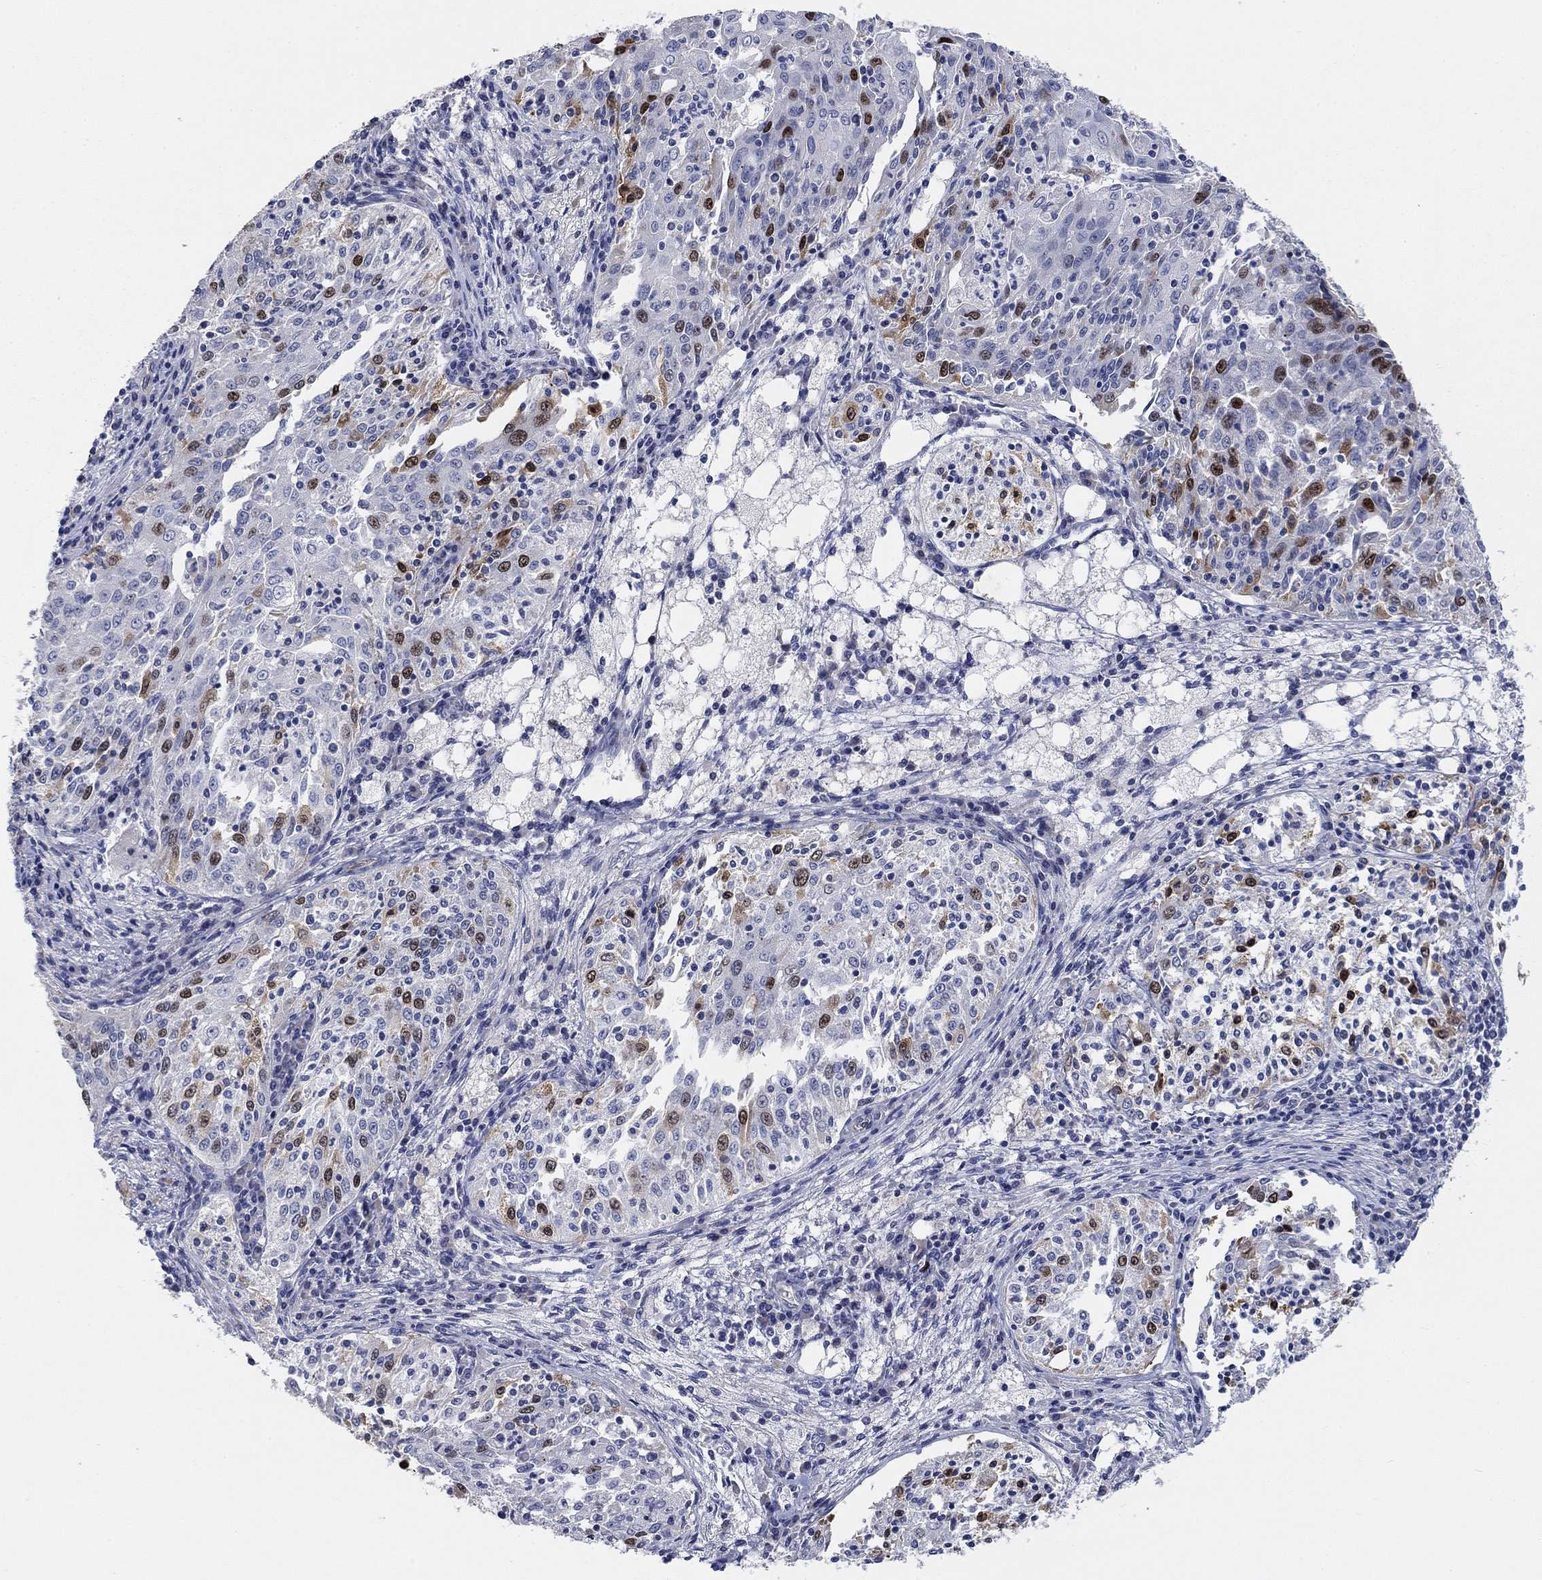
{"staining": {"intensity": "moderate", "quantity": "<25%", "location": "nuclear"}, "tissue": "cervical cancer", "cell_type": "Tumor cells", "image_type": "cancer", "snomed": [{"axis": "morphology", "description": "Squamous cell carcinoma, NOS"}, {"axis": "topography", "description": "Cervix"}], "caption": "Human squamous cell carcinoma (cervical) stained with a protein marker demonstrates moderate staining in tumor cells.", "gene": "PRC1", "patient": {"sex": "female", "age": 41}}